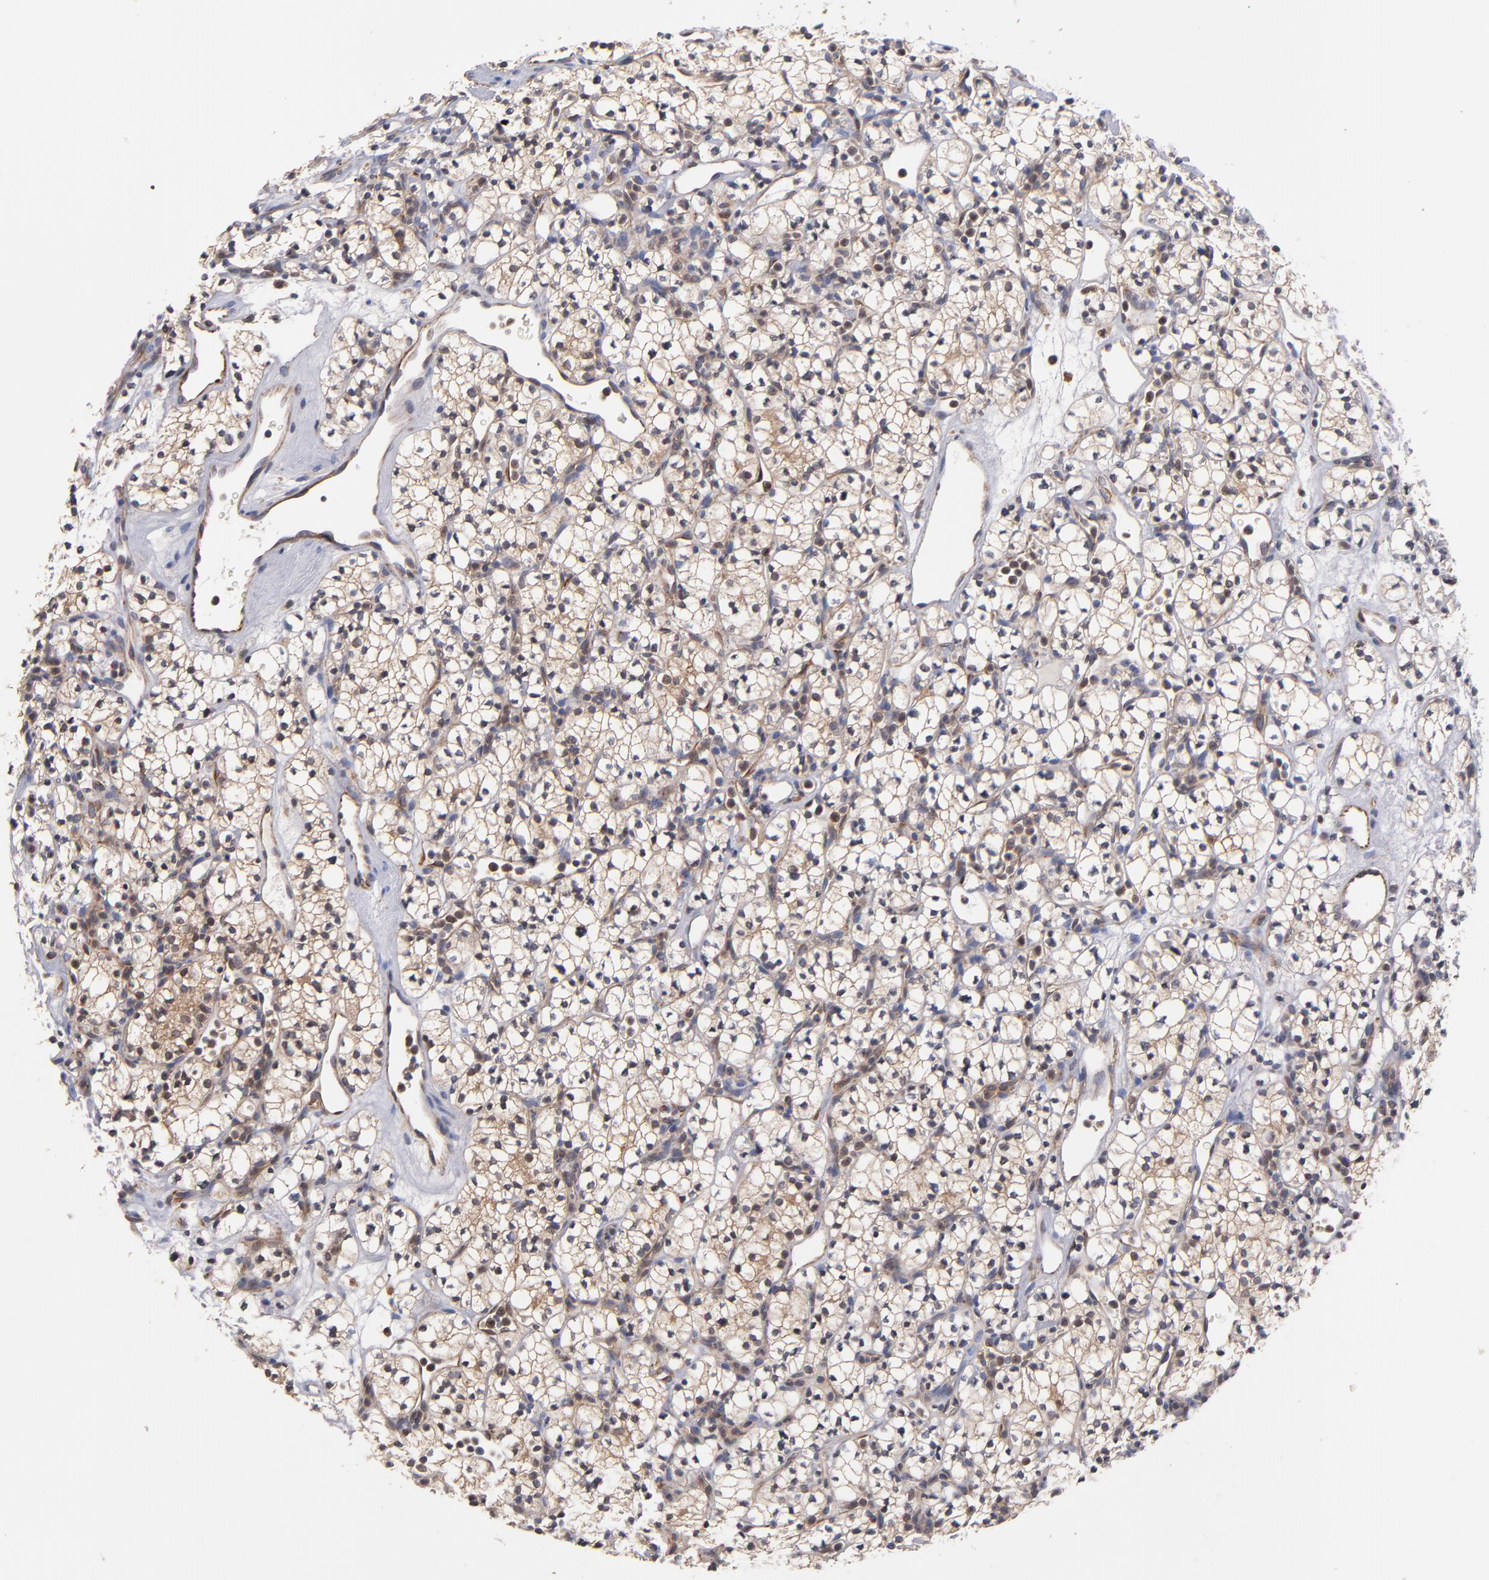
{"staining": {"intensity": "moderate", "quantity": ">75%", "location": "cytoplasmic/membranous"}, "tissue": "renal cancer", "cell_type": "Tumor cells", "image_type": "cancer", "snomed": [{"axis": "morphology", "description": "Adenocarcinoma, NOS"}, {"axis": "topography", "description": "Kidney"}], "caption": "There is medium levels of moderate cytoplasmic/membranous expression in tumor cells of renal adenocarcinoma, as demonstrated by immunohistochemical staining (brown color).", "gene": "GMFG", "patient": {"sex": "male", "age": 59}}